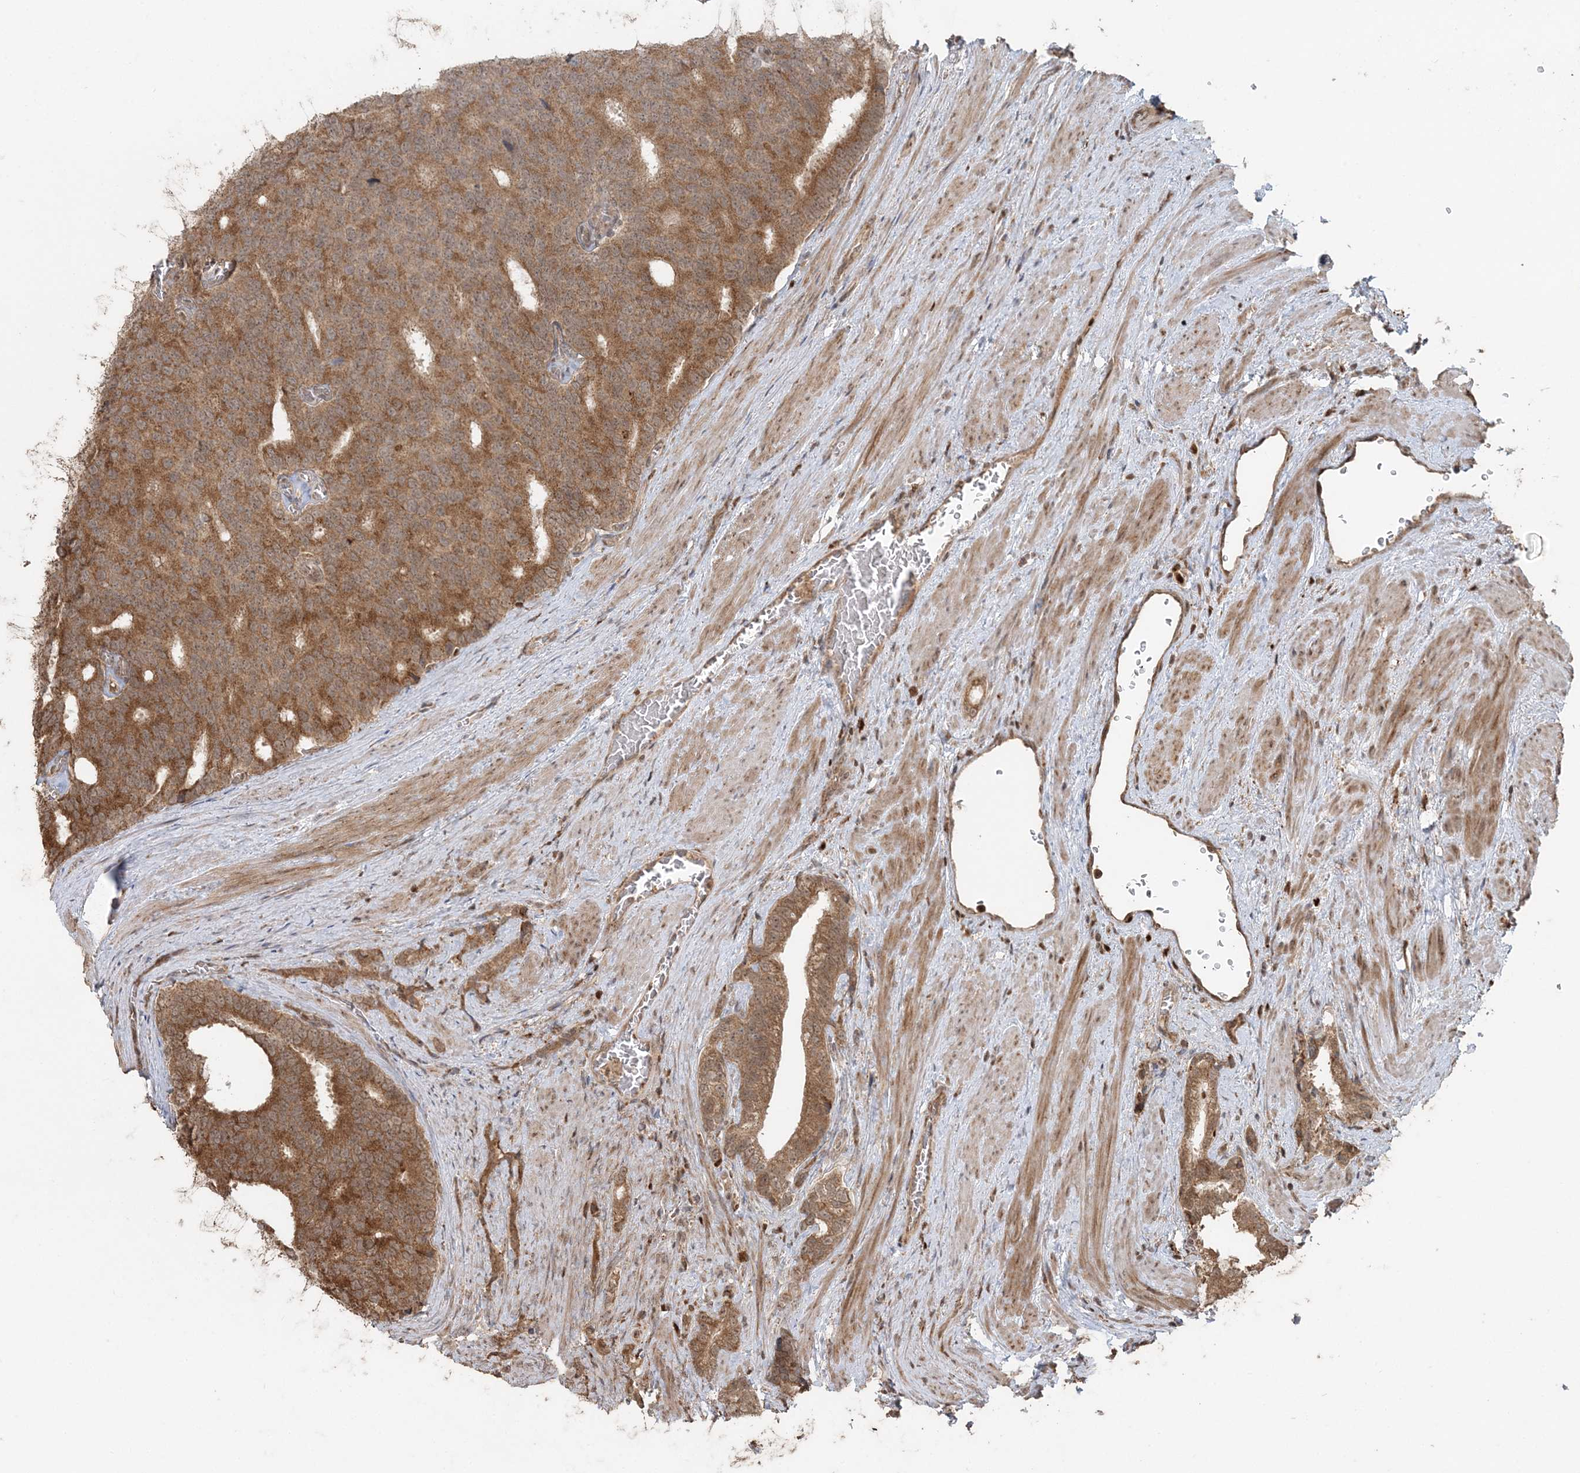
{"staining": {"intensity": "moderate", "quantity": ">75%", "location": "cytoplasmic/membranous"}, "tissue": "prostate cancer", "cell_type": "Tumor cells", "image_type": "cancer", "snomed": [{"axis": "morphology", "description": "Adenocarcinoma, Low grade"}, {"axis": "topography", "description": "Prostate"}], "caption": "IHC of prostate cancer shows medium levels of moderate cytoplasmic/membranous staining in about >75% of tumor cells.", "gene": "SLU7", "patient": {"sex": "male", "age": 71}}